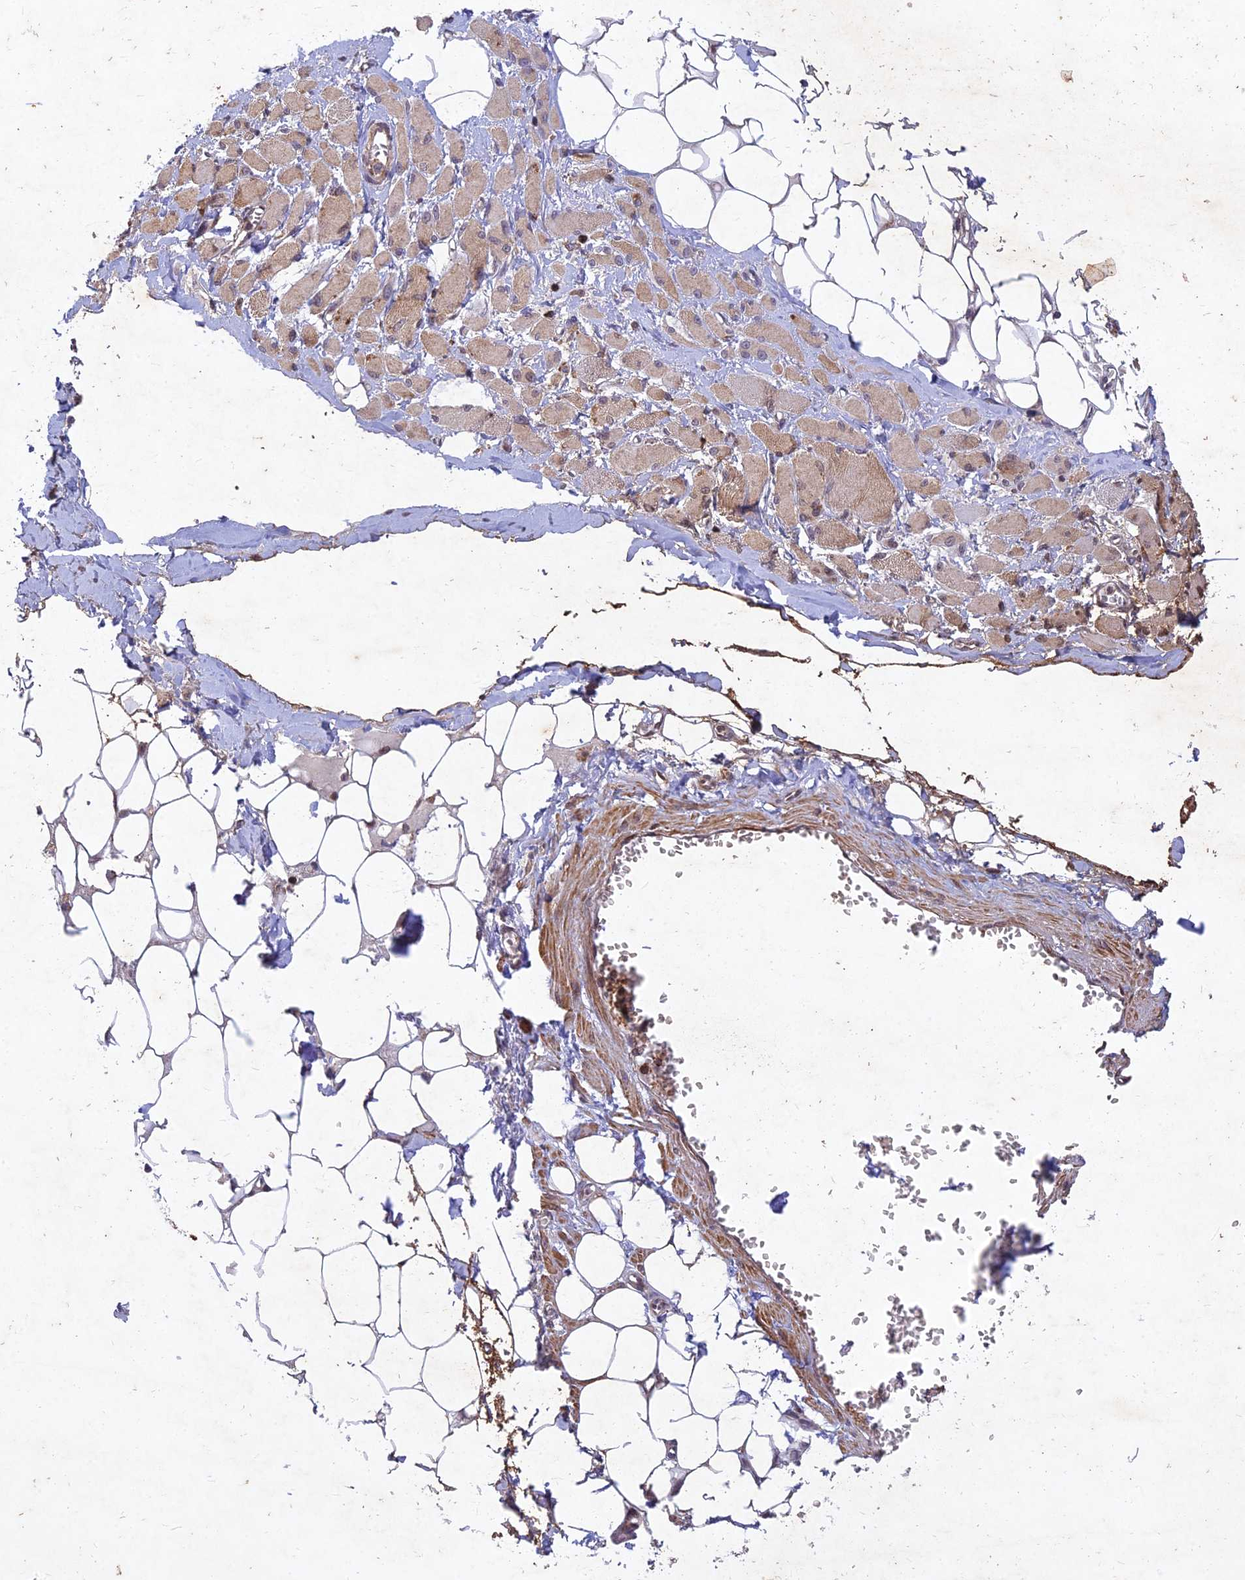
{"staining": {"intensity": "moderate", "quantity": "25%-75%", "location": "cytoplasmic/membranous"}, "tissue": "skeletal muscle", "cell_type": "Myocytes", "image_type": "normal", "snomed": [{"axis": "morphology", "description": "Normal tissue, NOS"}, {"axis": "morphology", "description": "Basal cell carcinoma"}, {"axis": "topography", "description": "Skeletal muscle"}], "caption": "Skeletal muscle stained with DAB (3,3'-diaminobenzidine) immunohistochemistry (IHC) reveals medium levels of moderate cytoplasmic/membranous expression in about 25%-75% of myocytes. The protein is stained brown, and the nuclei are stained in blue (DAB (3,3'-diaminobenzidine) IHC with brightfield microscopy, high magnification).", "gene": "RELCH", "patient": {"sex": "female", "age": 64}}